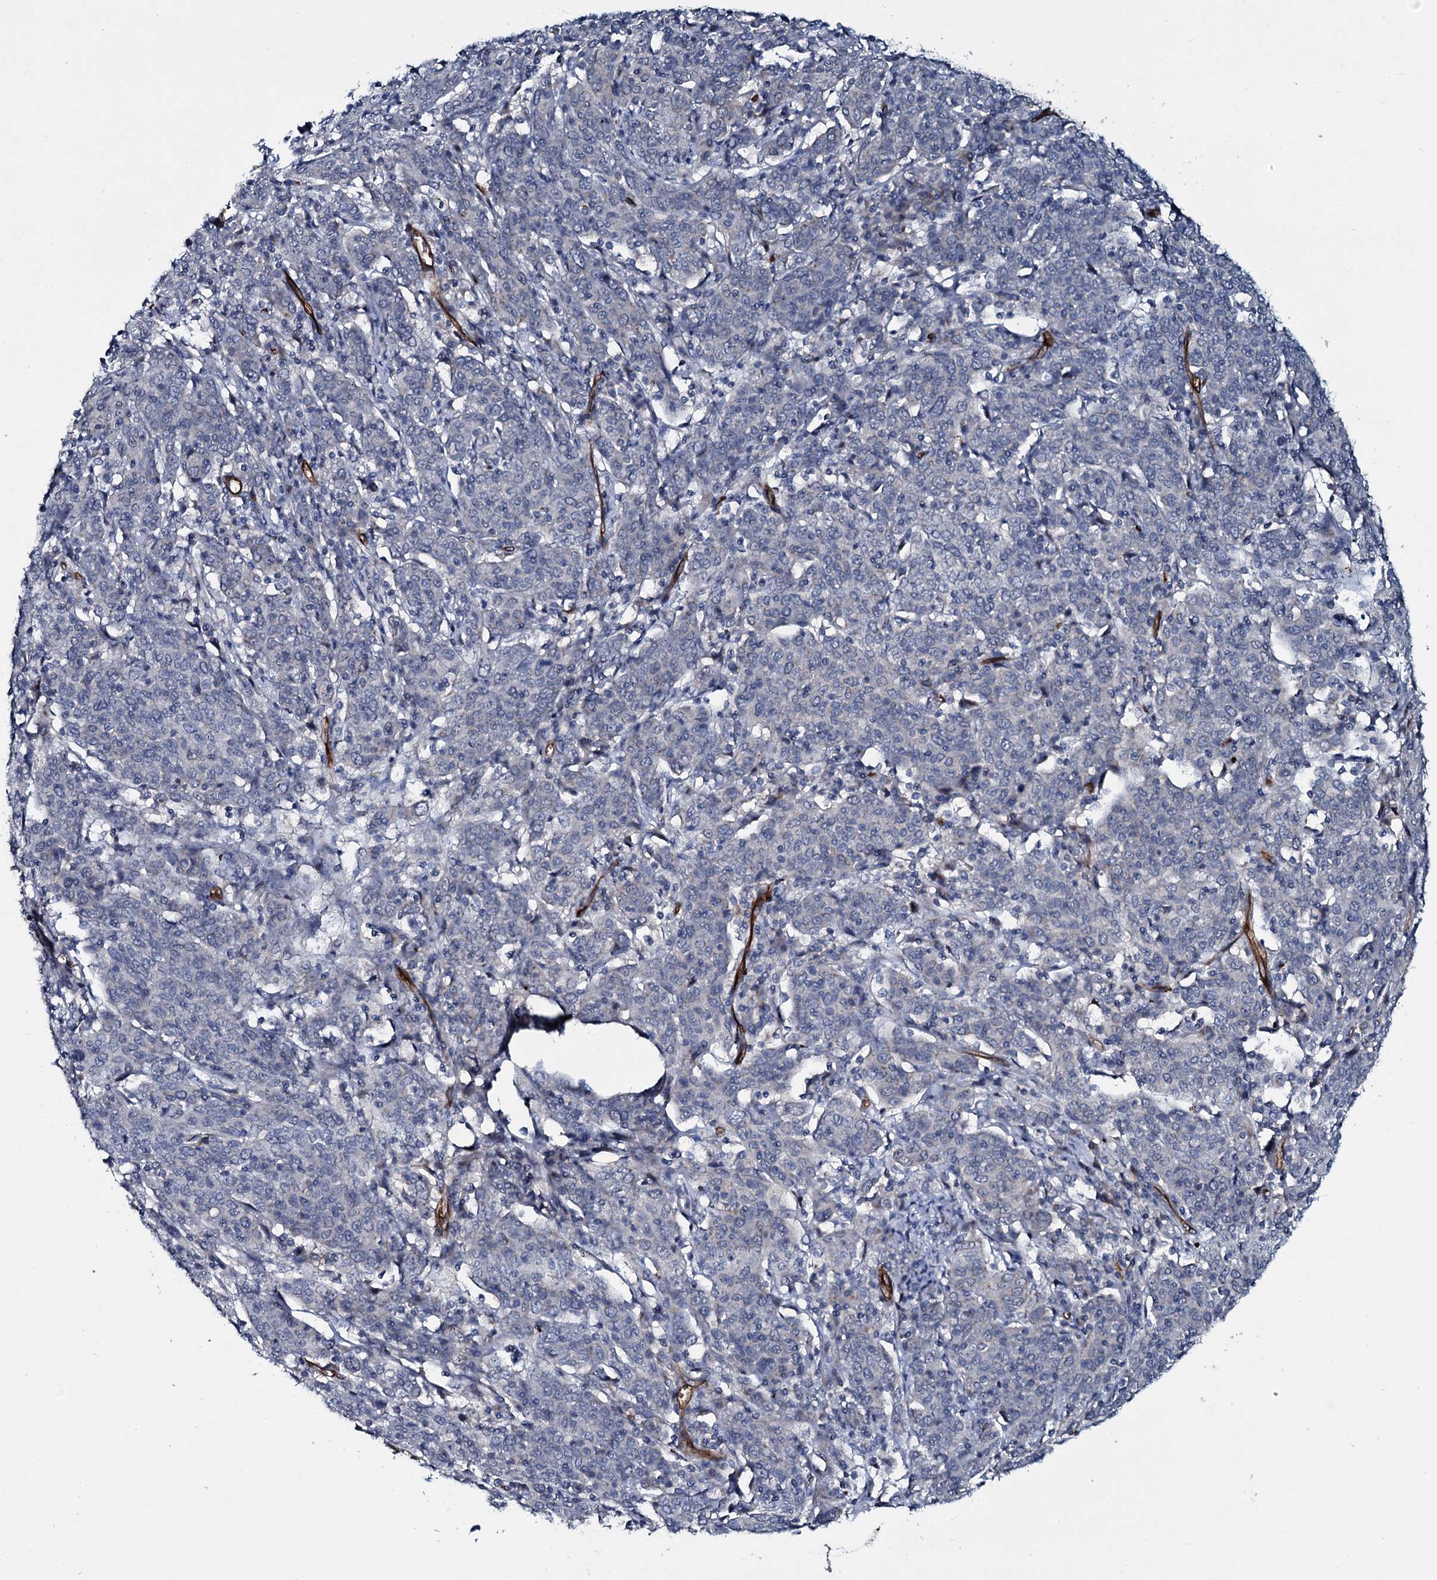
{"staining": {"intensity": "negative", "quantity": "none", "location": "none"}, "tissue": "cervical cancer", "cell_type": "Tumor cells", "image_type": "cancer", "snomed": [{"axis": "morphology", "description": "Squamous cell carcinoma, NOS"}, {"axis": "topography", "description": "Cervix"}], "caption": "The immunohistochemistry micrograph has no significant staining in tumor cells of cervical cancer tissue.", "gene": "CLEC14A", "patient": {"sex": "female", "age": 67}}